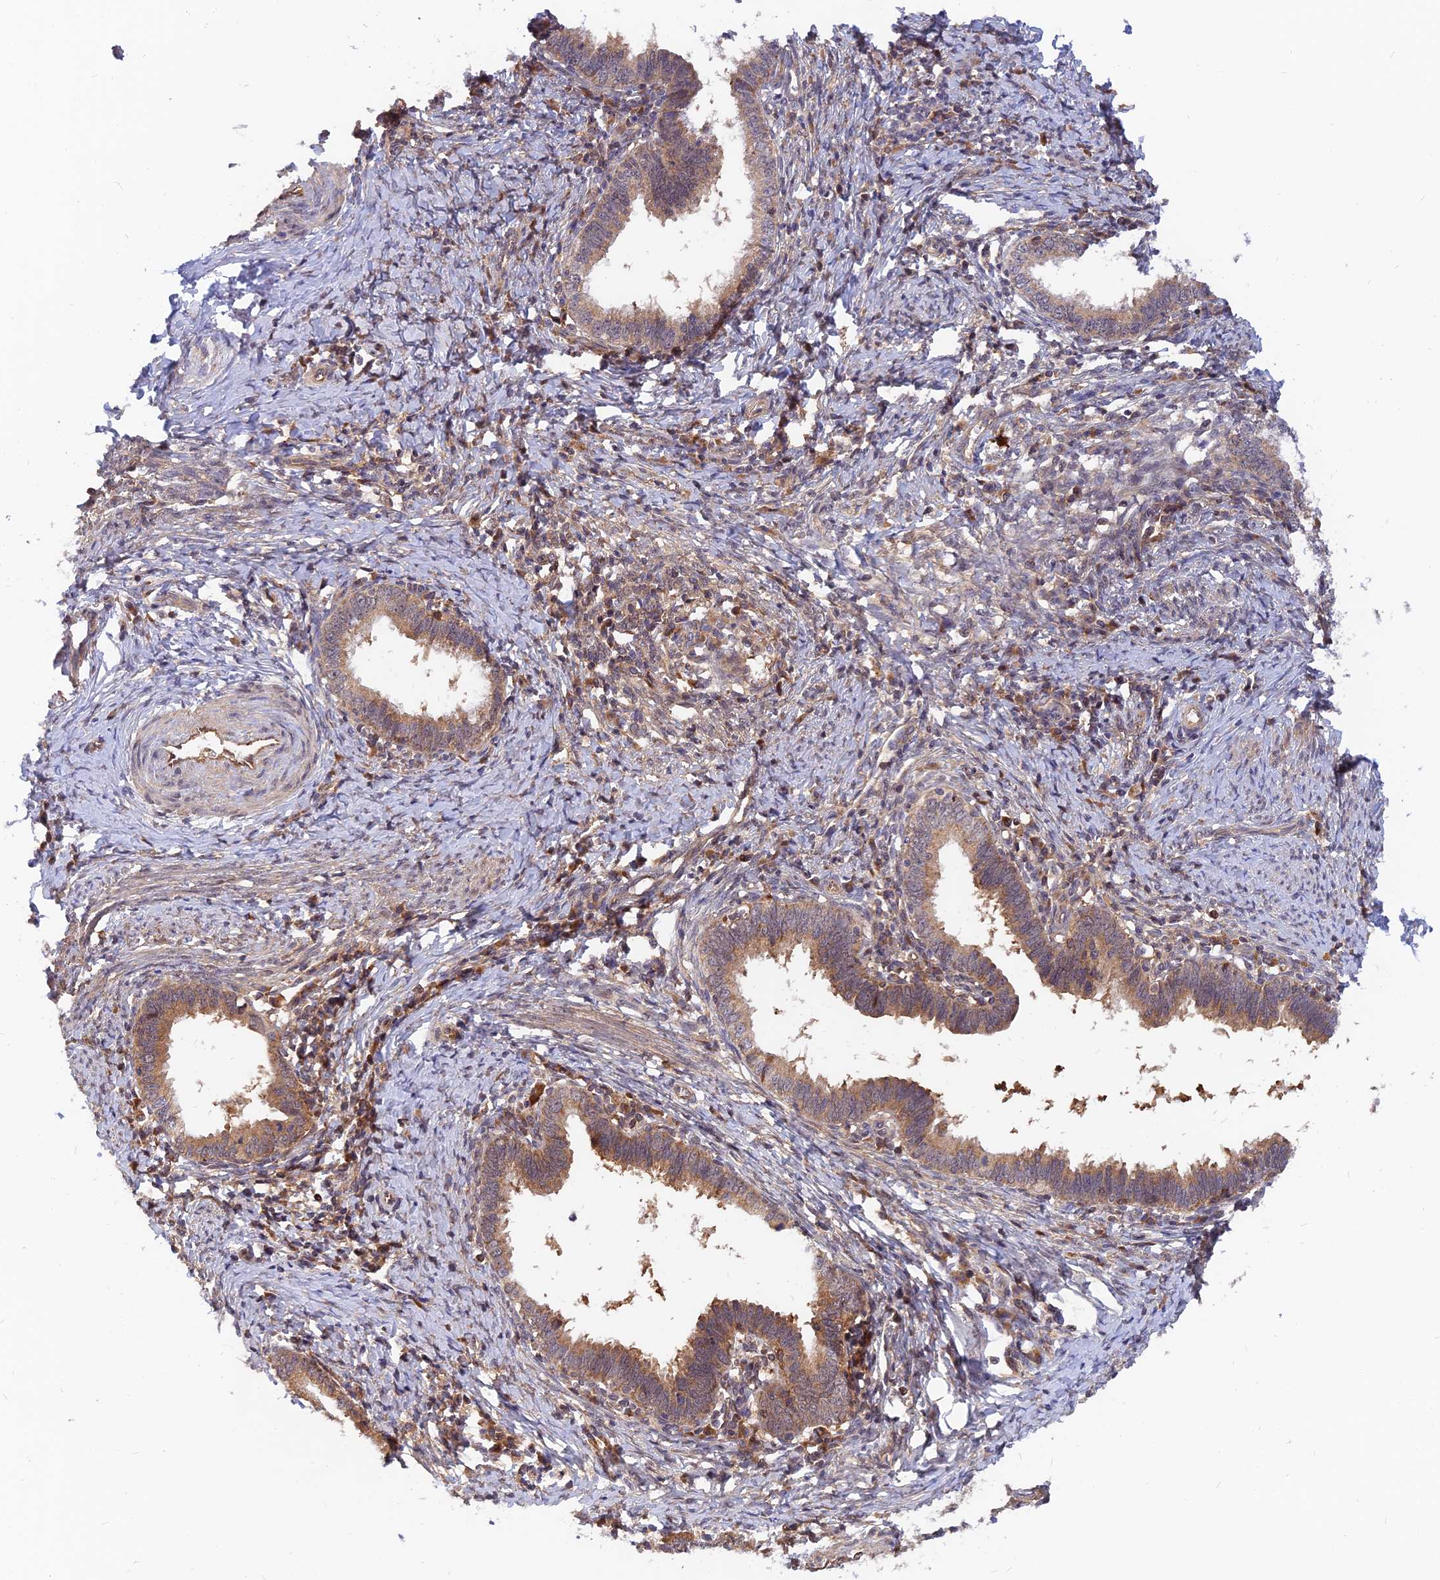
{"staining": {"intensity": "moderate", "quantity": "25%-75%", "location": "cytoplasmic/membranous"}, "tissue": "cervical cancer", "cell_type": "Tumor cells", "image_type": "cancer", "snomed": [{"axis": "morphology", "description": "Adenocarcinoma, NOS"}, {"axis": "topography", "description": "Cervix"}], "caption": "Tumor cells reveal medium levels of moderate cytoplasmic/membranous expression in about 25%-75% of cells in human cervical adenocarcinoma.", "gene": "WDR41", "patient": {"sex": "female", "age": 36}}